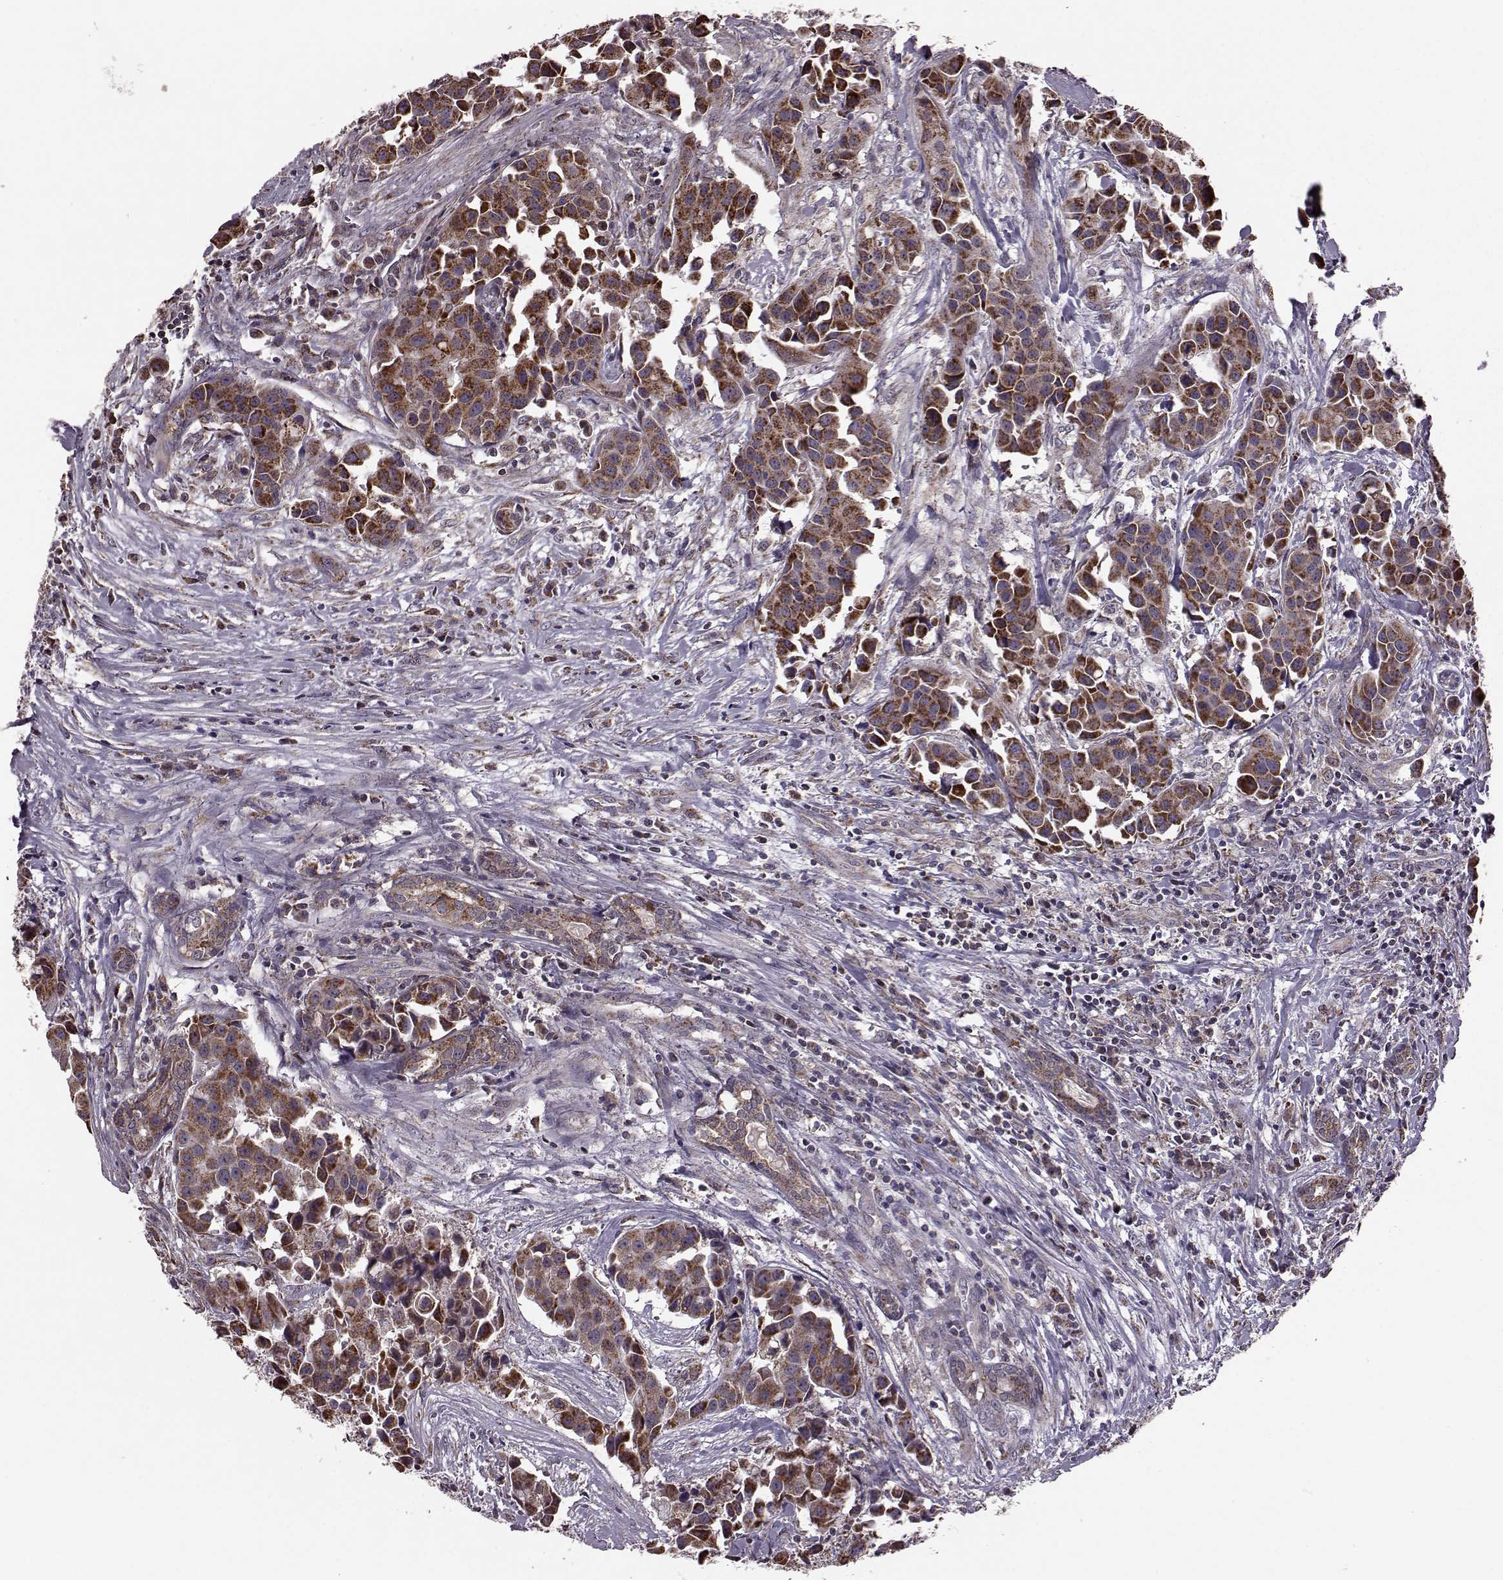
{"staining": {"intensity": "strong", "quantity": ">75%", "location": "cytoplasmic/membranous"}, "tissue": "head and neck cancer", "cell_type": "Tumor cells", "image_type": "cancer", "snomed": [{"axis": "morphology", "description": "Adenocarcinoma, NOS"}, {"axis": "topography", "description": "Head-Neck"}], "caption": "IHC of human head and neck adenocarcinoma demonstrates high levels of strong cytoplasmic/membranous staining in about >75% of tumor cells. (brown staining indicates protein expression, while blue staining denotes nuclei).", "gene": "PUDP", "patient": {"sex": "male", "age": 76}}